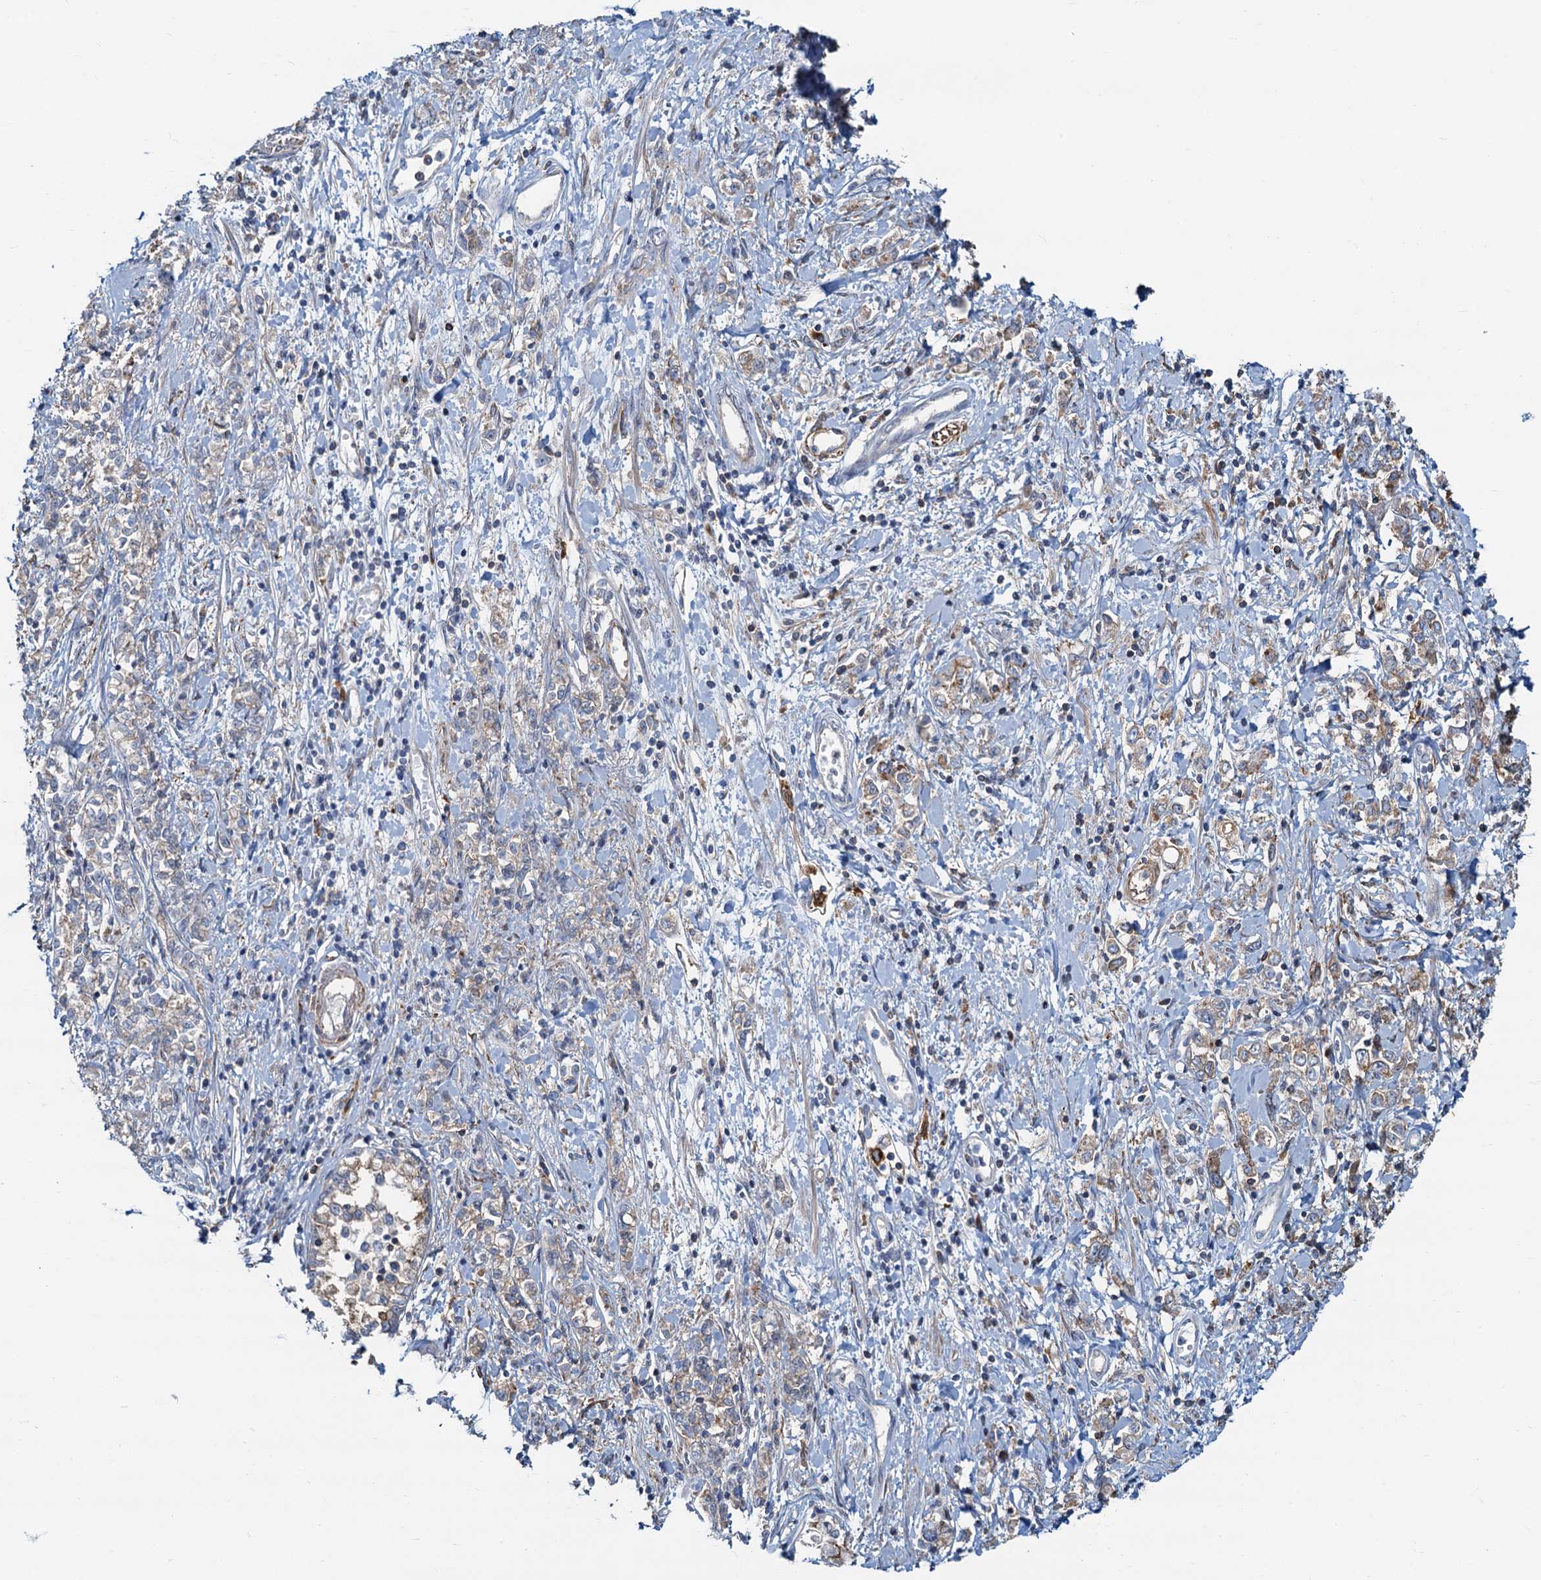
{"staining": {"intensity": "weak", "quantity": "25%-75%", "location": "cytoplasmic/membranous"}, "tissue": "stomach cancer", "cell_type": "Tumor cells", "image_type": "cancer", "snomed": [{"axis": "morphology", "description": "Adenocarcinoma, NOS"}, {"axis": "topography", "description": "Stomach"}], "caption": "Tumor cells exhibit low levels of weak cytoplasmic/membranous positivity in approximately 25%-75% of cells in human stomach adenocarcinoma. Immunohistochemistry (ihc) stains the protein of interest in brown and the nuclei are stained blue.", "gene": "LNX2", "patient": {"sex": "female", "age": 76}}